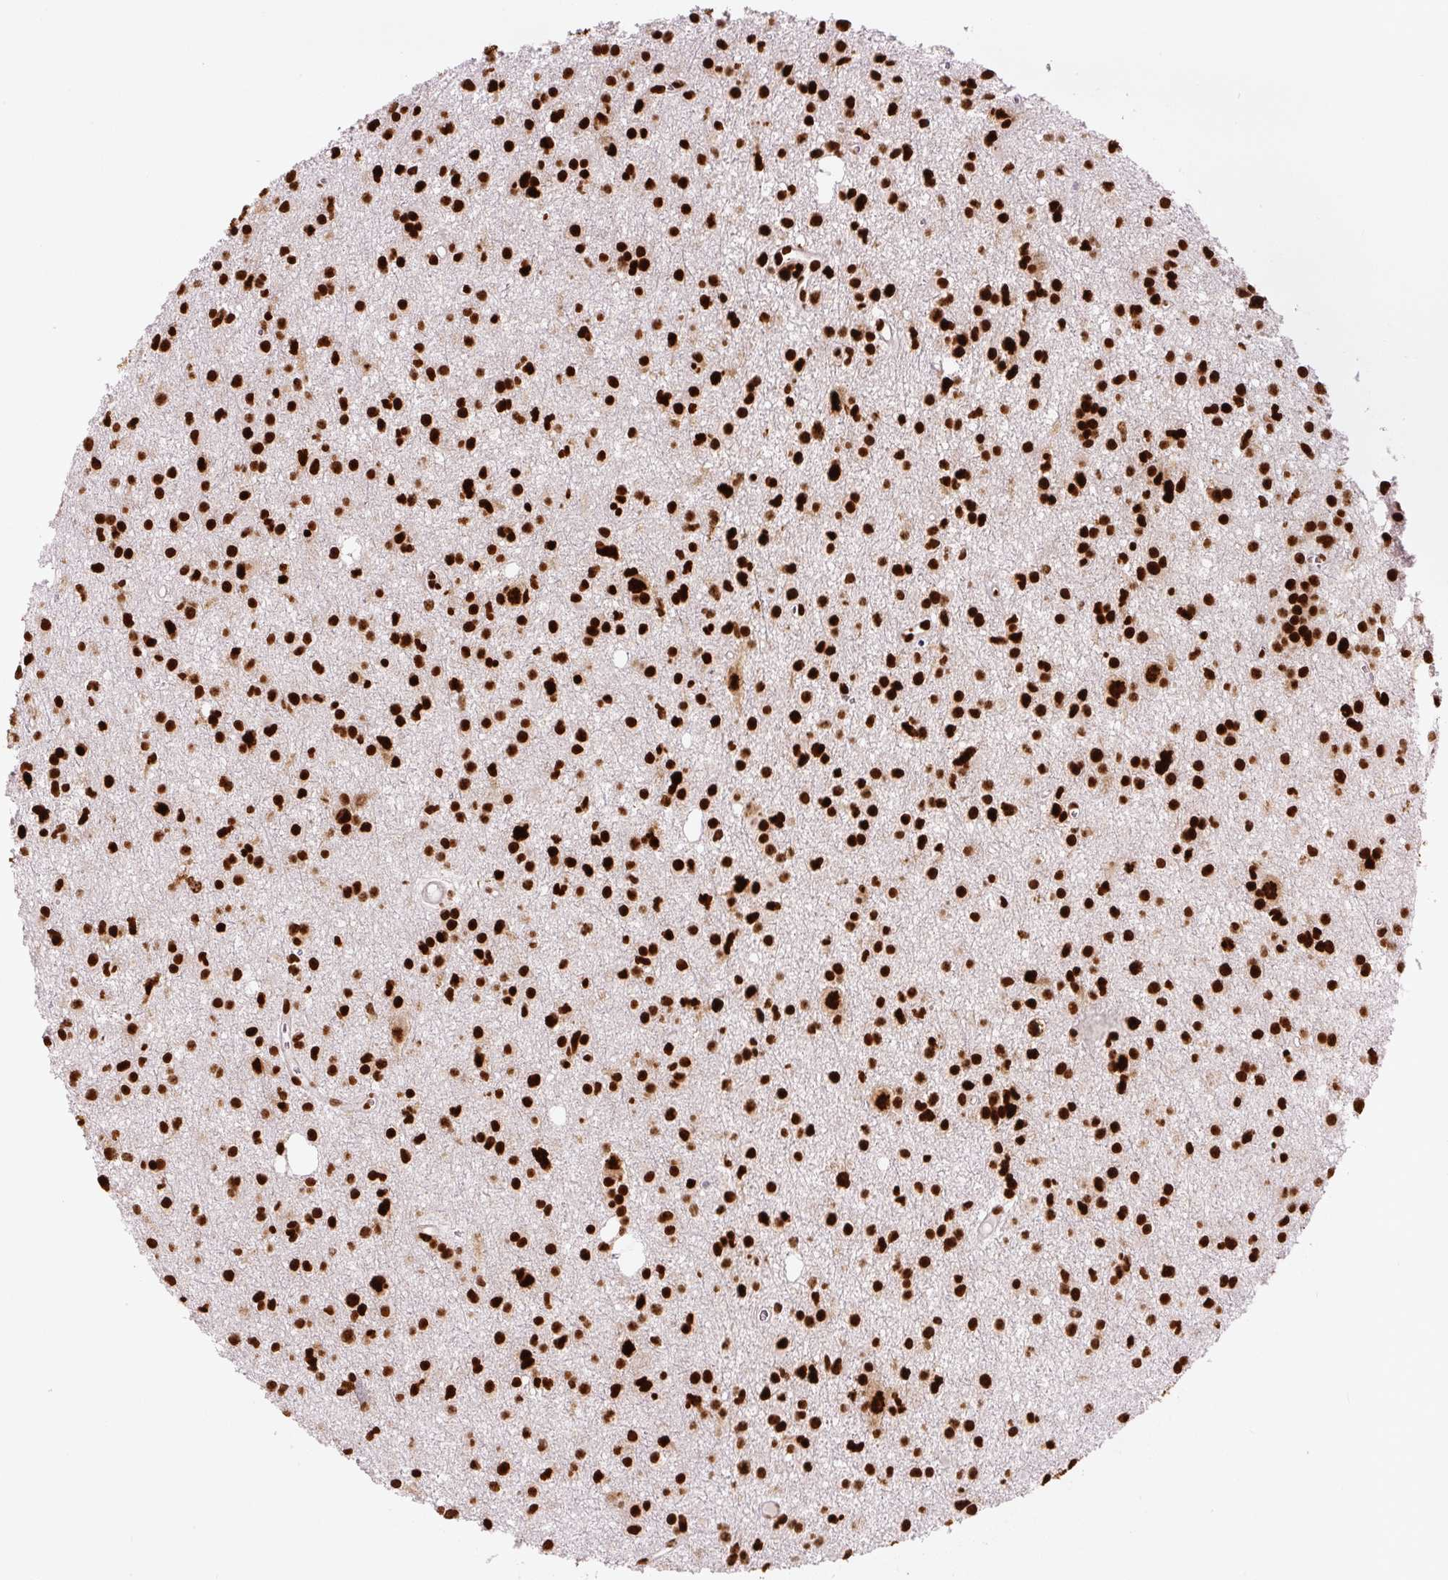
{"staining": {"intensity": "strong", "quantity": ">75%", "location": "nuclear"}, "tissue": "glioma", "cell_type": "Tumor cells", "image_type": "cancer", "snomed": [{"axis": "morphology", "description": "Glioma, malignant, High grade"}, {"axis": "topography", "description": "Brain"}], "caption": "Immunohistochemical staining of malignant glioma (high-grade) shows high levels of strong nuclear staining in about >75% of tumor cells.", "gene": "FUS", "patient": {"sex": "male", "age": 23}}